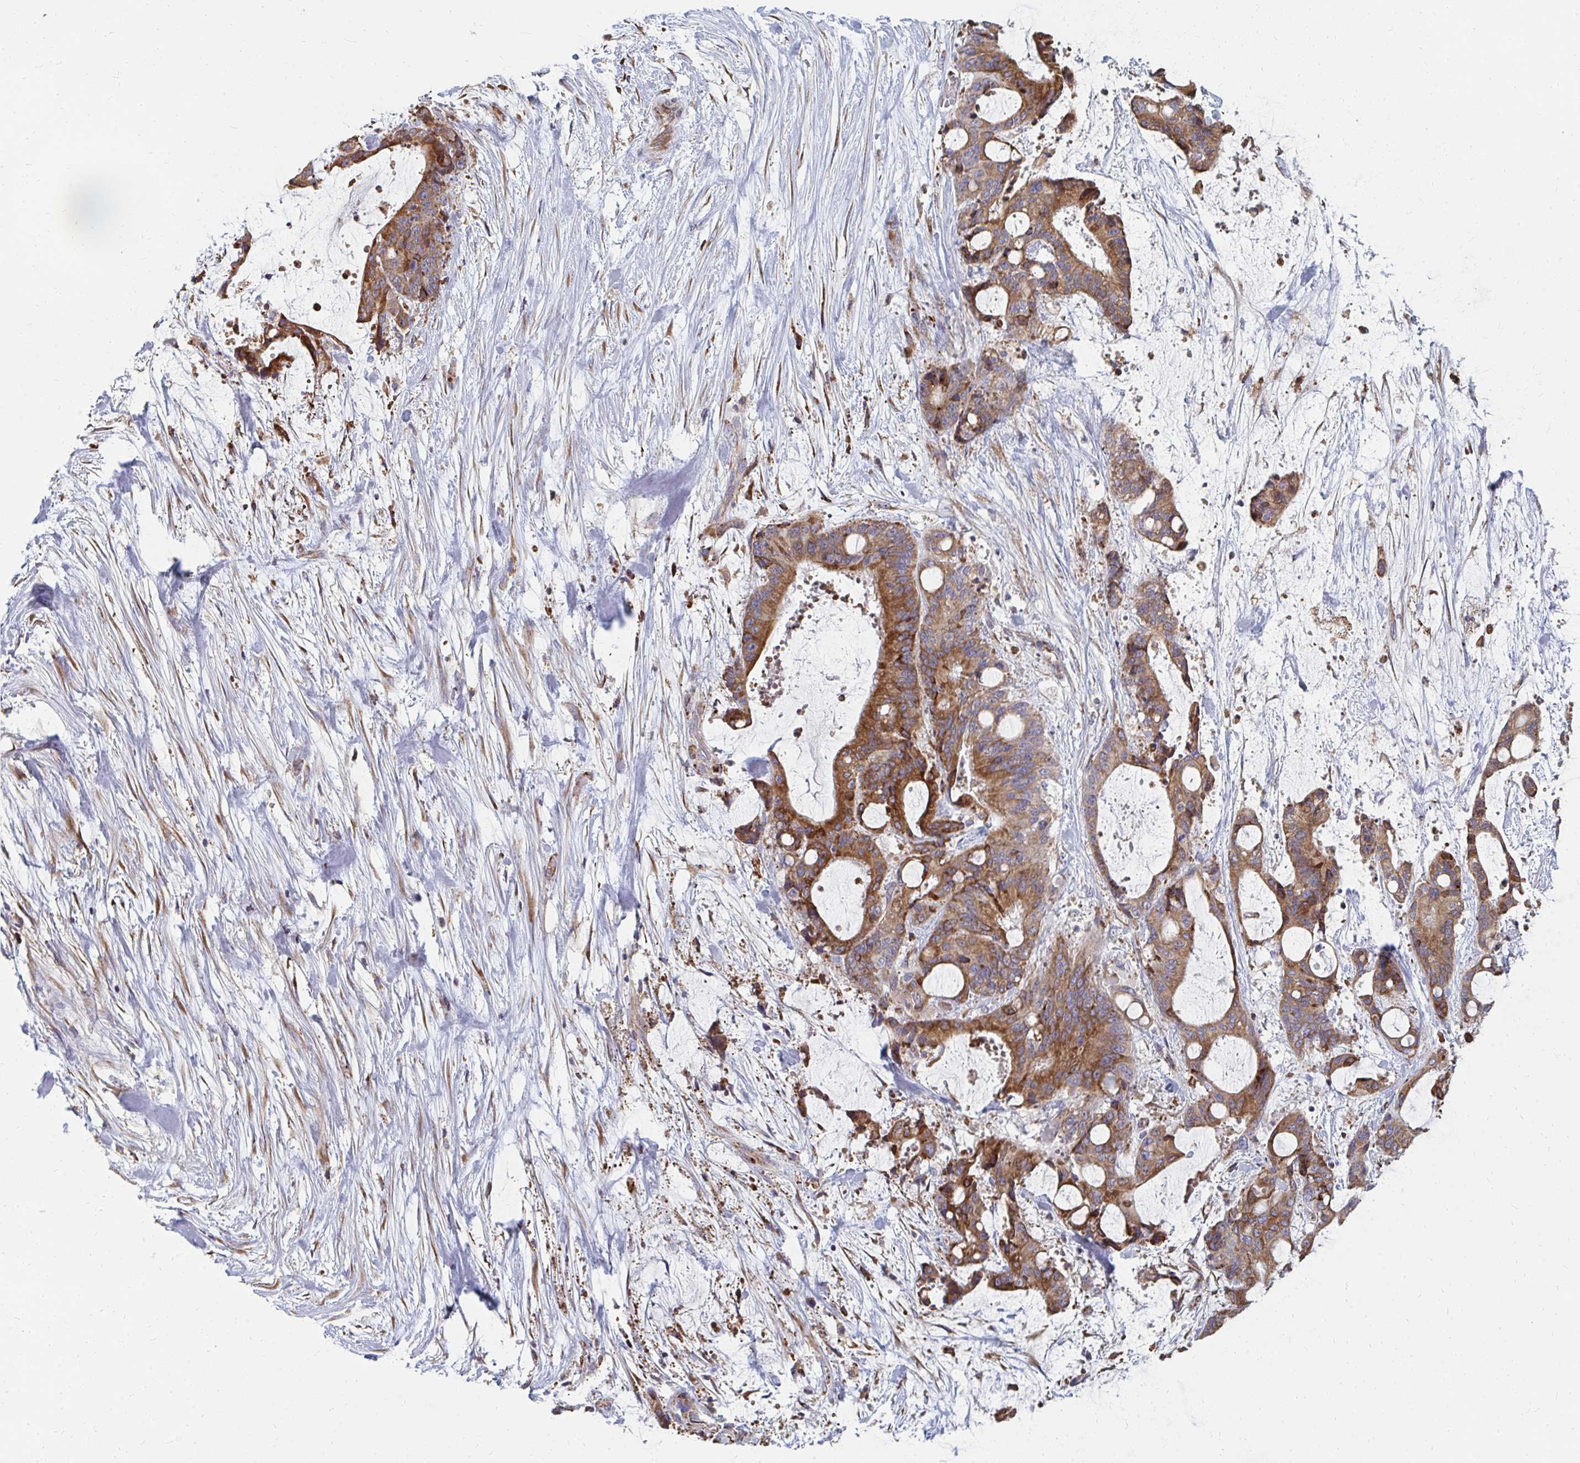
{"staining": {"intensity": "moderate", "quantity": ">75%", "location": "cytoplasmic/membranous"}, "tissue": "liver cancer", "cell_type": "Tumor cells", "image_type": "cancer", "snomed": [{"axis": "morphology", "description": "Normal tissue, NOS"}, {"axis": "morphology", "description": "Cholangiocarcinoma"}, {"axis": "topography", "description": "Liver"}, {"axis": "topography", "description": "Peripheral nerve tissue"}], "caption": "Immunohistochemical staining of human liver cancer (cholangiocarcinoma) displays medium levels of moderate cytoplasmic/membranous positivity in approximately >75% of tumor cells. (IHC, brightfield microscopy, high magnification).", "gene": "PPP1R13L", "patient": {"sex": "female", "age": 73}}